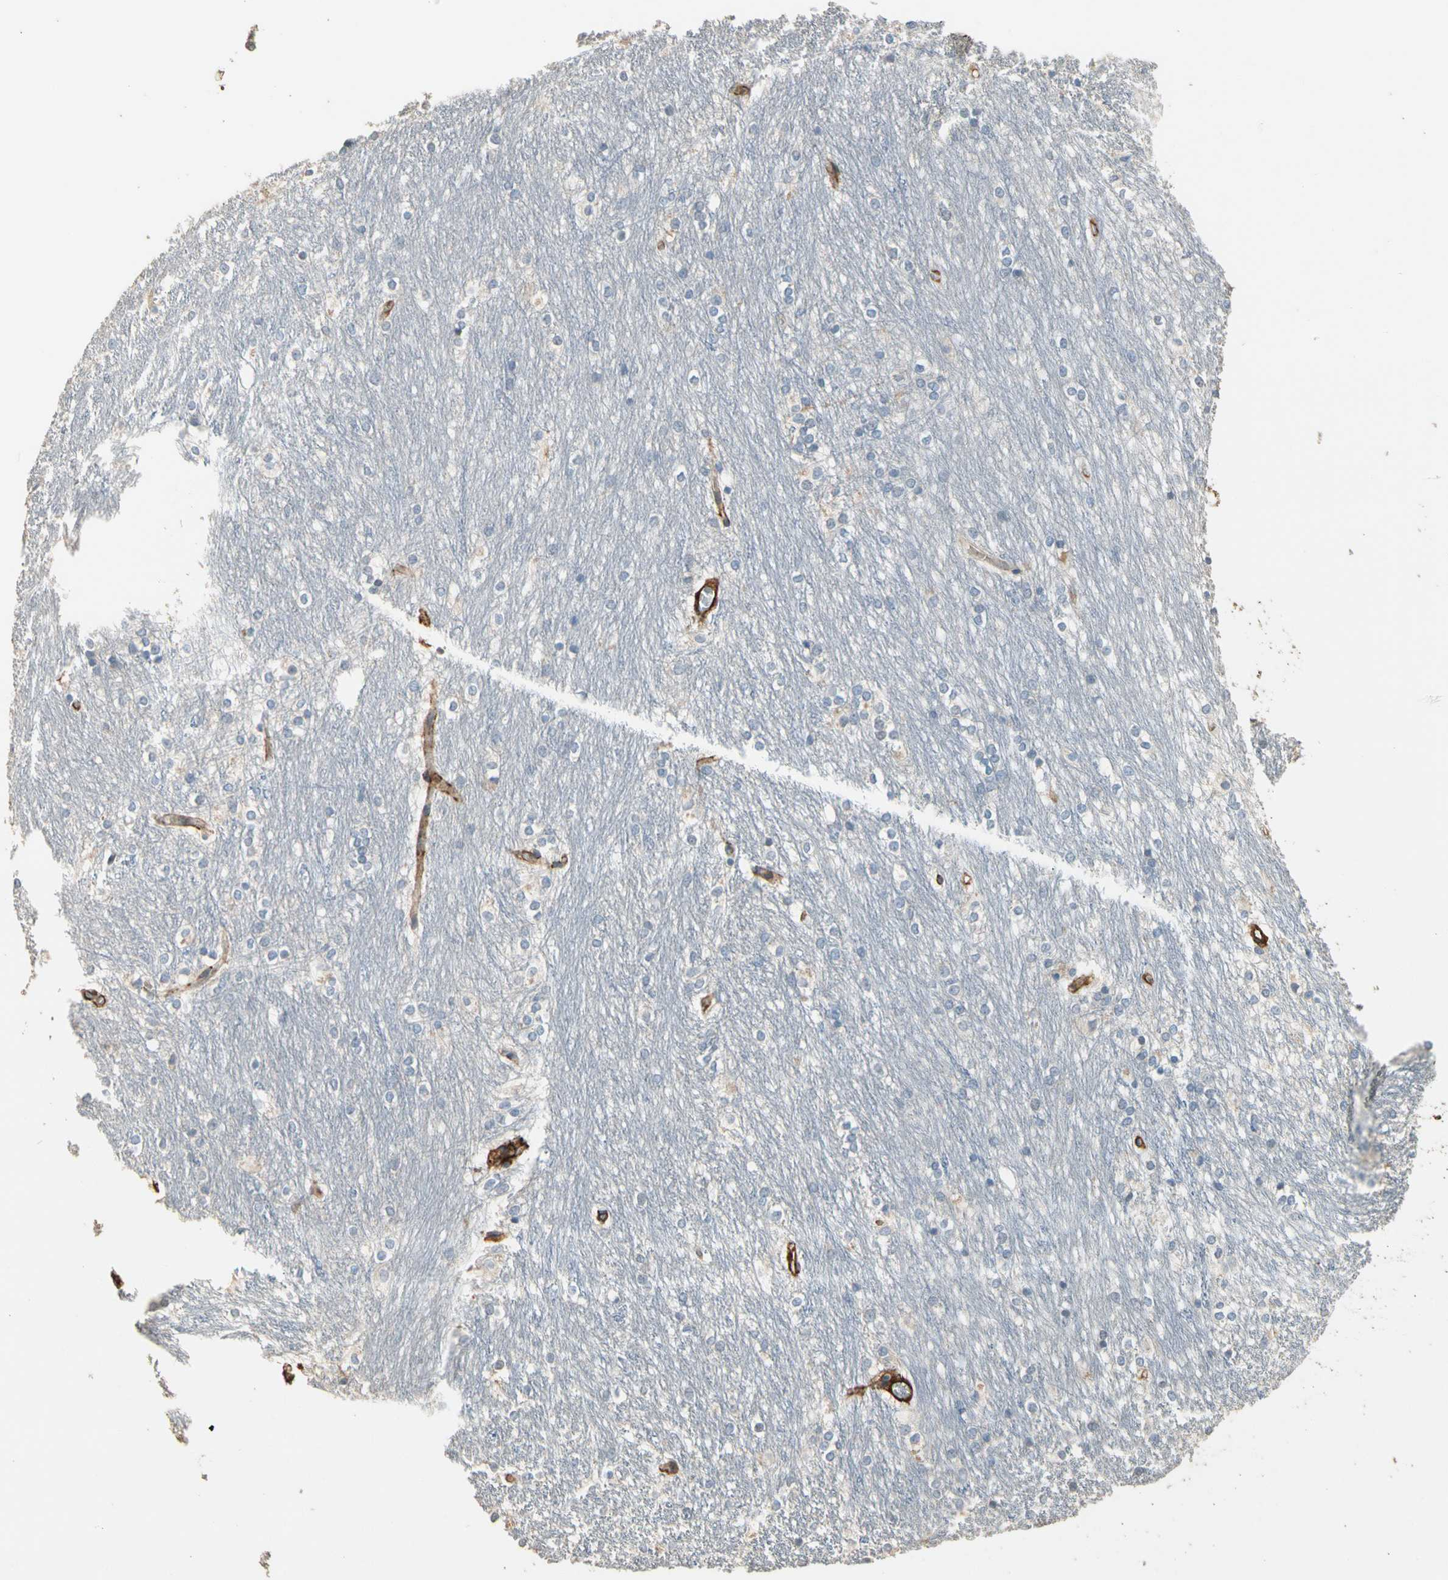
{"staining": {"intensity": "moderate", "quantity": "25%-75%", "location": "cytoplasmic/membranous"}, "tissue": "caudate", "cell_type": "Glial cells", "image_type": "normal", "snomed": [{"axis": "morphology", "description": "Normal tissue, NOS"}, {"axis": "topography", "description": "Lateral ventricle wall"}], "caption": "Glial cells exhibit moderate cytoplasmic/membranous staining in approximately 25%-75% of cells in normal caudate. (DAB (3,3'-diaminobenzidine) IHC with brightfield microscopy, high magnification).", "gene": "SUSD2", "patient": {"sex": "female", "age": 19}}